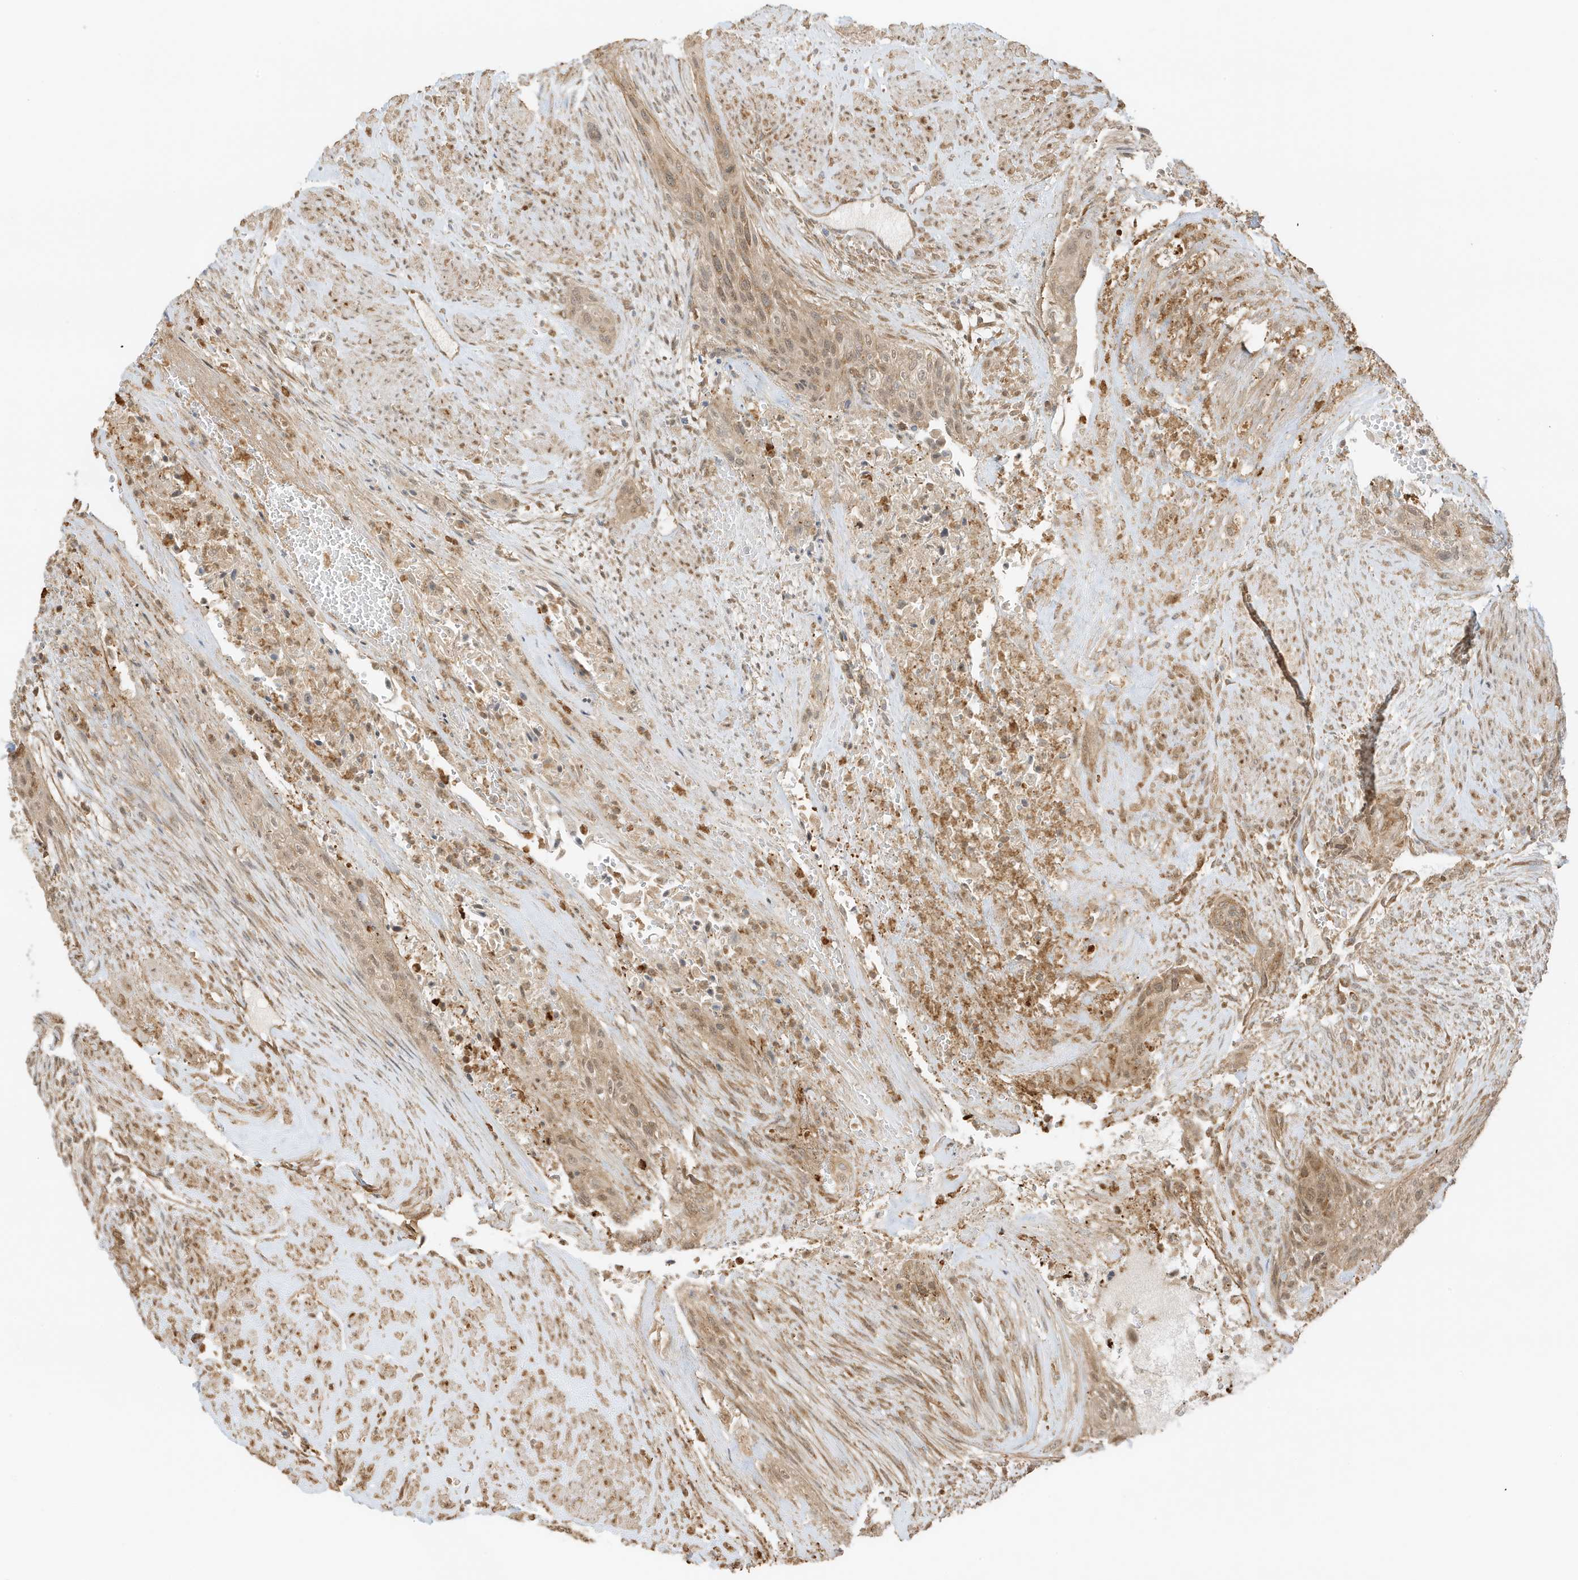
{"staining": {"intensity": "moderate", "quantity": ">75%", "location": "cytoplasmic/membranous"}, "tissue": "urothelial cancer", "cell_type": "Tumor cells", "image_type": "cancer", "snomed": [{"axis": "morphology", "description": "Urothelial carcinoma, High grade"}, {"axis": "topography", "description": "Urinary bladder"}], "caption": "This micrograph reveals high-grade urothelial carcinoma stained with immunohistochemistry (IHC) to label a protein in brown. The cytoplasmic/membranous of tumor cells show moderate positivity for the protein. Nuclei are counter-stained blue.", "gene": "UBAP2L", "patient": {"sex": "male", "age": 35}}